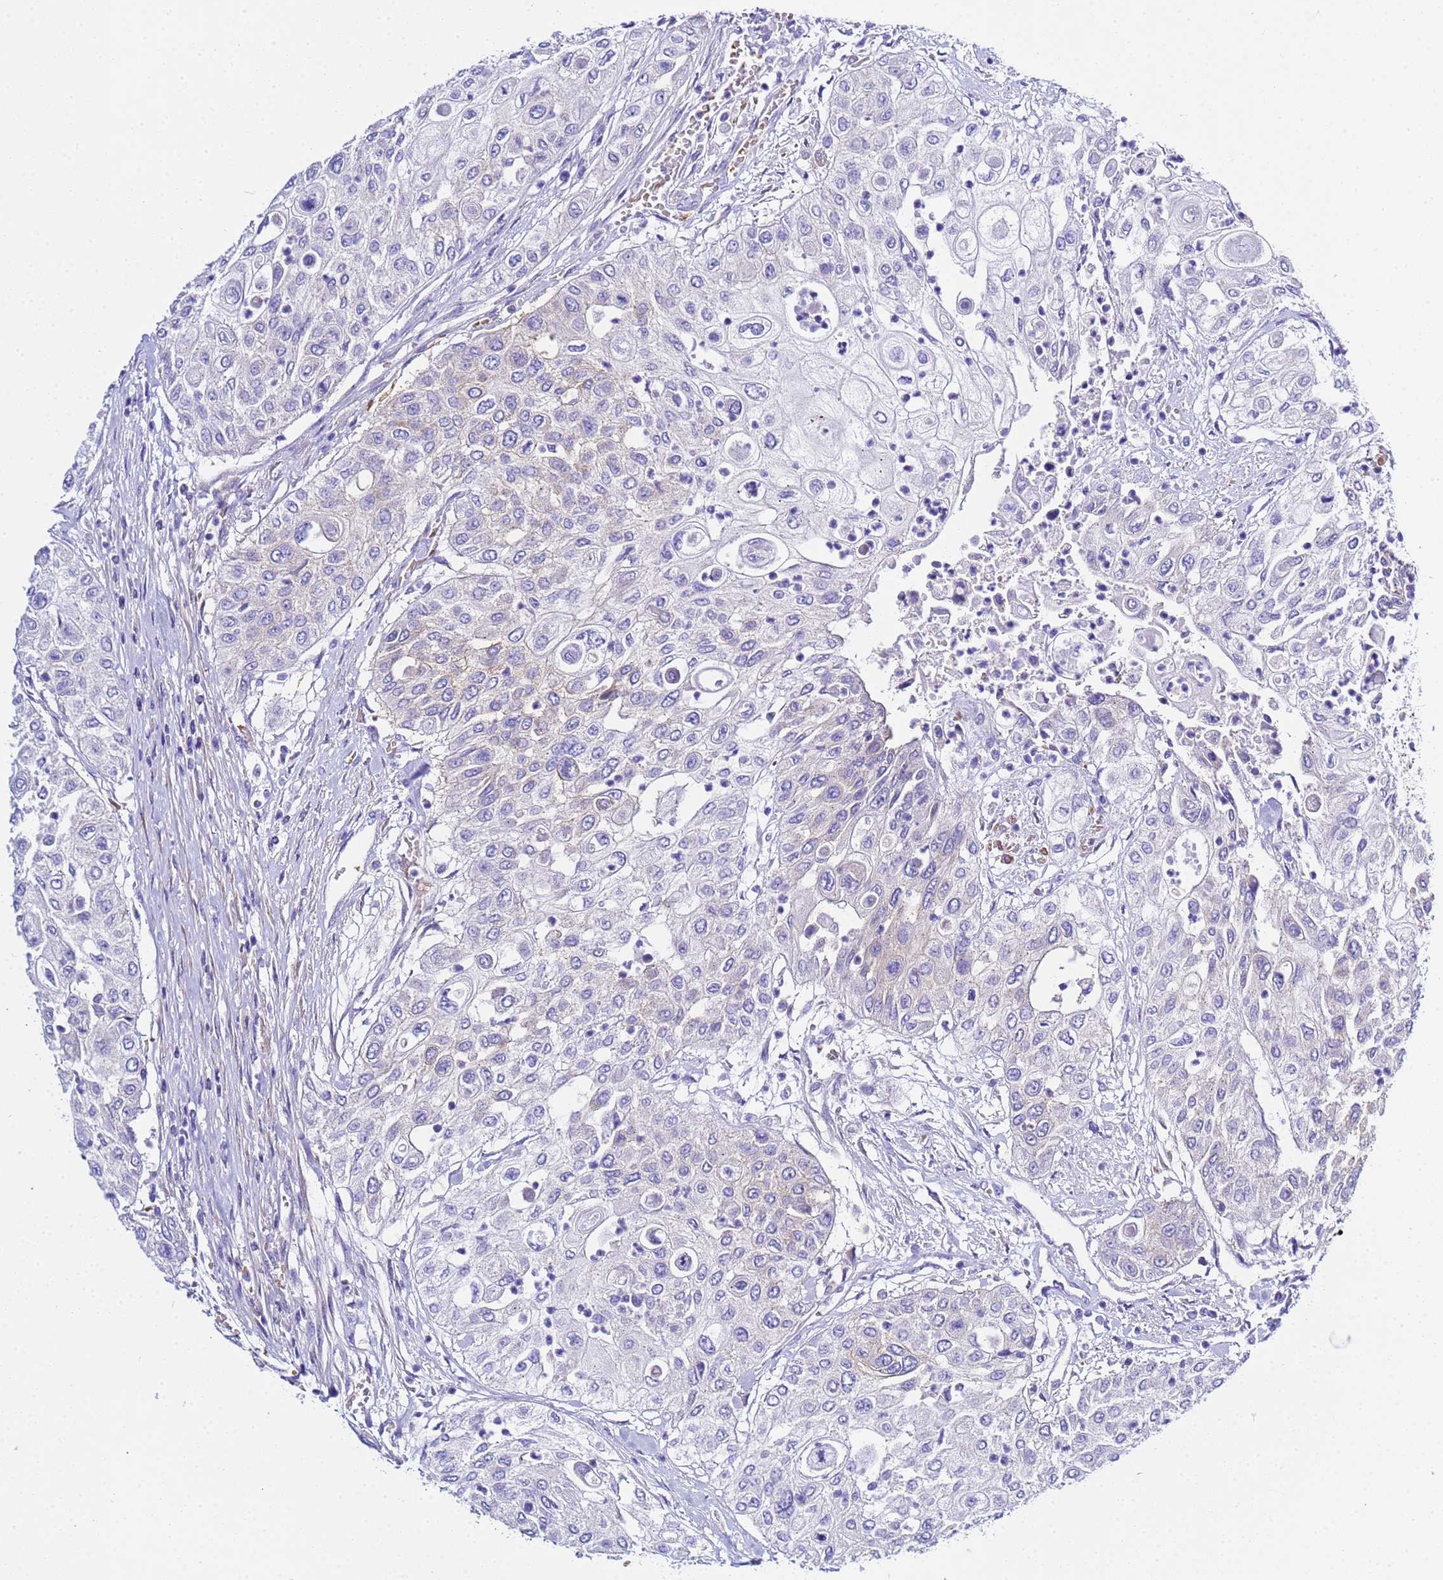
{"staining": {"intensity": "negative", "quantity": "none", "location": "none"}, "tissue": "urothelial cancer", "cell_type": "Tumor cells", "image_type": "cancer", "snomed": [{"axis": "morphology", "description": "Urothelial carcinoma, High grade"}, {"axis": "topography", "description": "Urinary bladder"}], "caption": "Immunohistochemistry micrograph of urothelial carcinoma (high-grade) stained for a protein (brown), which shows no positivity in tumor cells.", "gene": "USP18", "patient": {"sex": "female", "age": 79}}